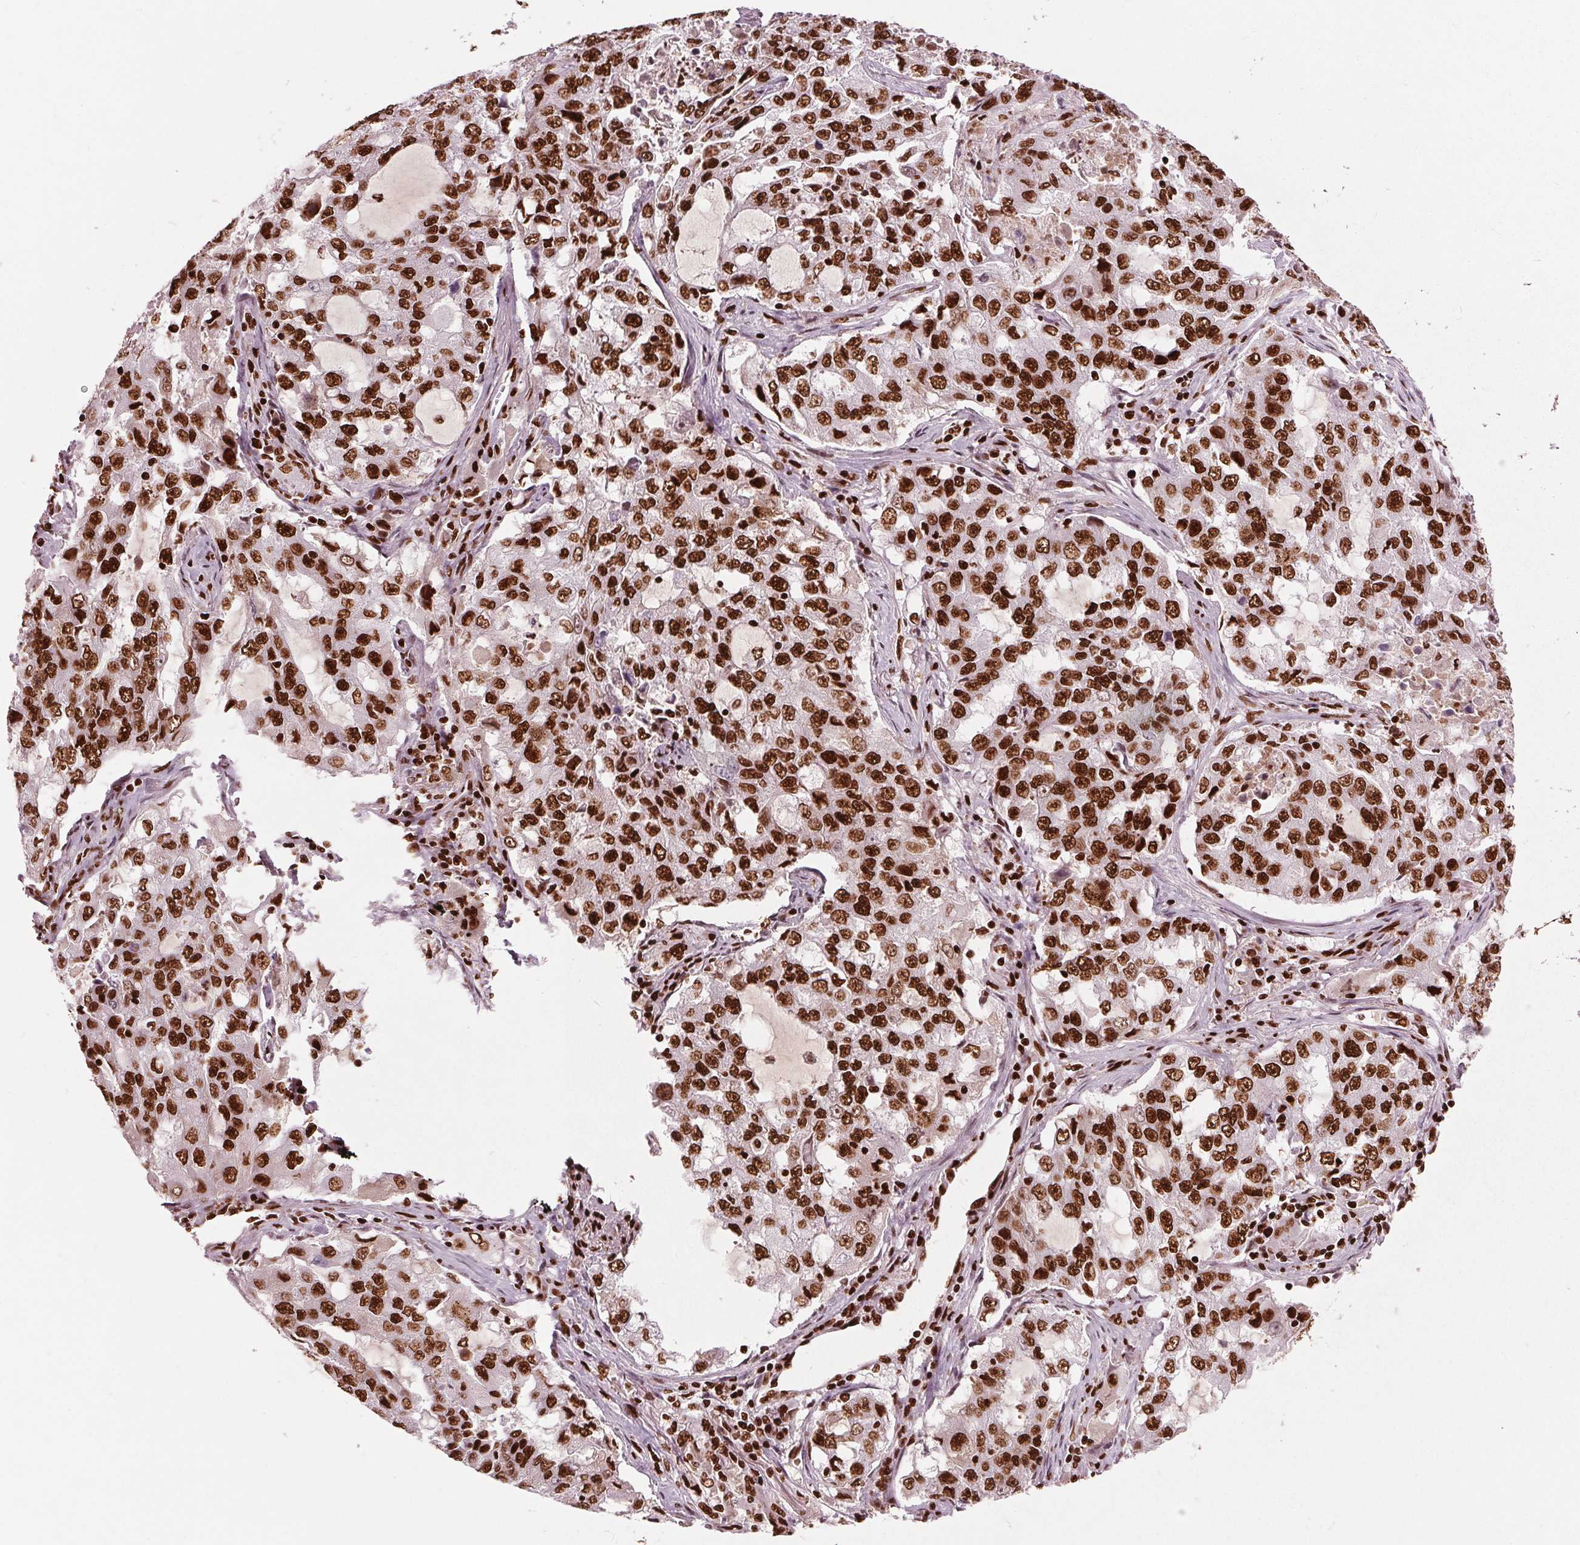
{"staining": {"intensity": "strong", "quantity": ">75%", "location": "nuclear"}, "tissue": "lung cancer", "cell_type": "Tumor cells", "image_type": "cancer", "snomed": [{"axis": "morphology", "description": "Adenocarcinoma, NOS"}, {"axis": "topography", "description": "Lung"}], "caption": "Immunohistochemistry (DAB) staining of human lung cancer (adenocarcinoma) shows strong nuclear protein expression in approximately >75% of tumor cells.", "gene": "BRD4", "patient": {"sex": "female", "age": 61}}